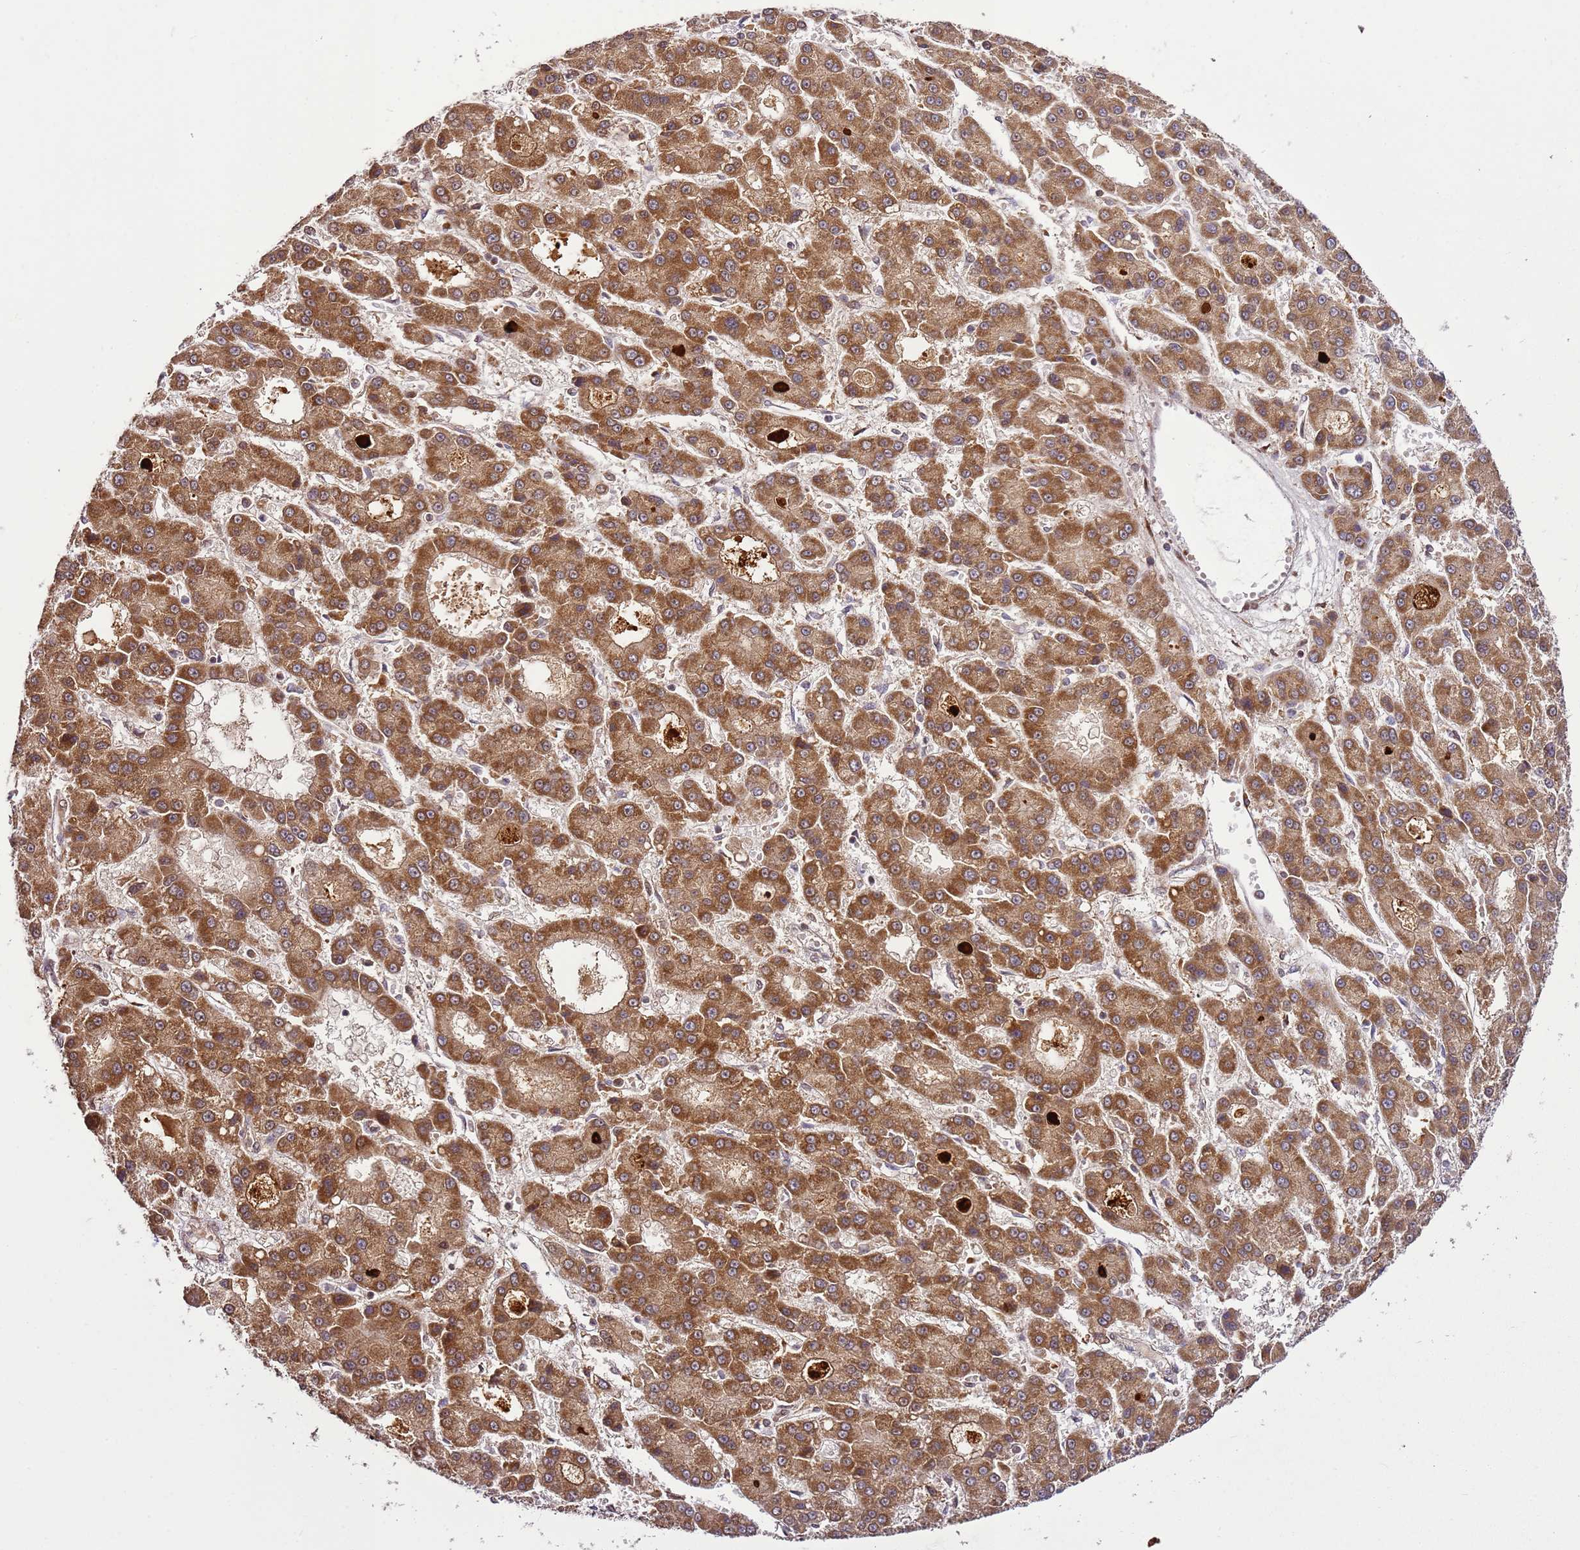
{"staining": {"intensity": "strong", "quantity": ">75%", "location": "cytoplasmic/membranous"}, "tissue": "liver cancer", "cell_type": "Tumor cells", "image_type": "cancer", "snomed": [{"axis": "morphology", "description": "Carcinoma, Hepatocellular, NOS"}, {"axis": "topography", "description": "Liver"}], "caption": "Protein expression analysis of human hepatocellular carcinoma (liver) reveals strong cytoplasmic/membranous expression in about >75% of tumor cells. The staining was performed using DAB (3,3'-diaminobenzidine) to visualize the protein expression in brown, while the nuclei were stained in blue with hematoxylin (Magnification: 20x).", "gene": "RASA3", "patient": {"sex": "male", "age": 70}}